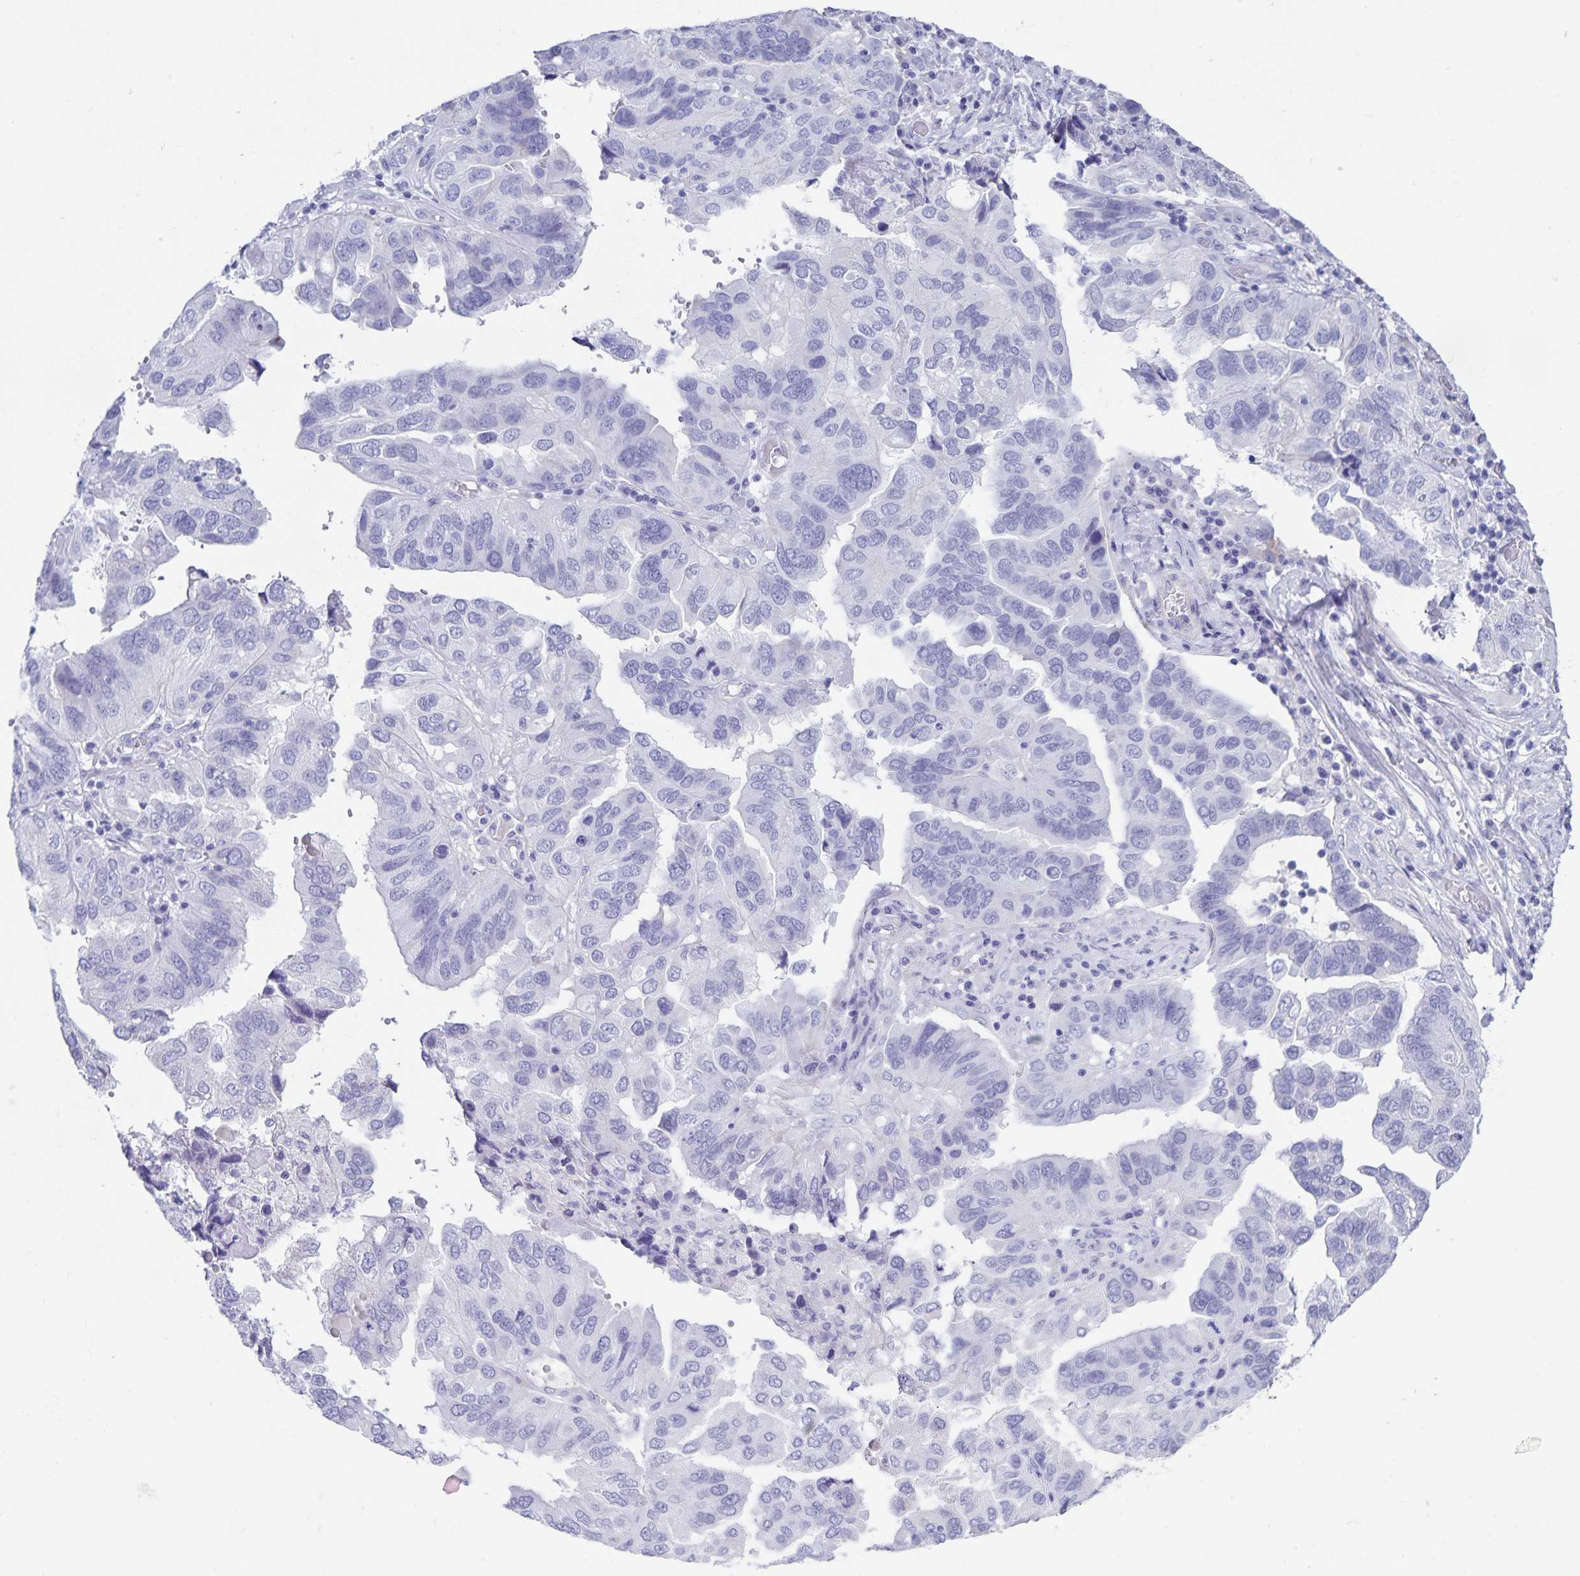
{"staining": {"intensity": "negative", "quantity": "none", "location": "none"}, "tissue": "ovarian cancer", "cell_type": "Tumor cells", "image_type": "cancer", "snomed": [{"axis": "morphology", "description": "Cystadenocarcinoma, serous, NOS"}, {"axis": "topography", "description": "Ovary"}], "caption": "Human ovarian serous cystadenocarcinoma stained for a protein using immunohistochemistry displays no expression in tumor cells.", "gene": "C11orf42", "patient": {"sex": "female", "age": 79}}